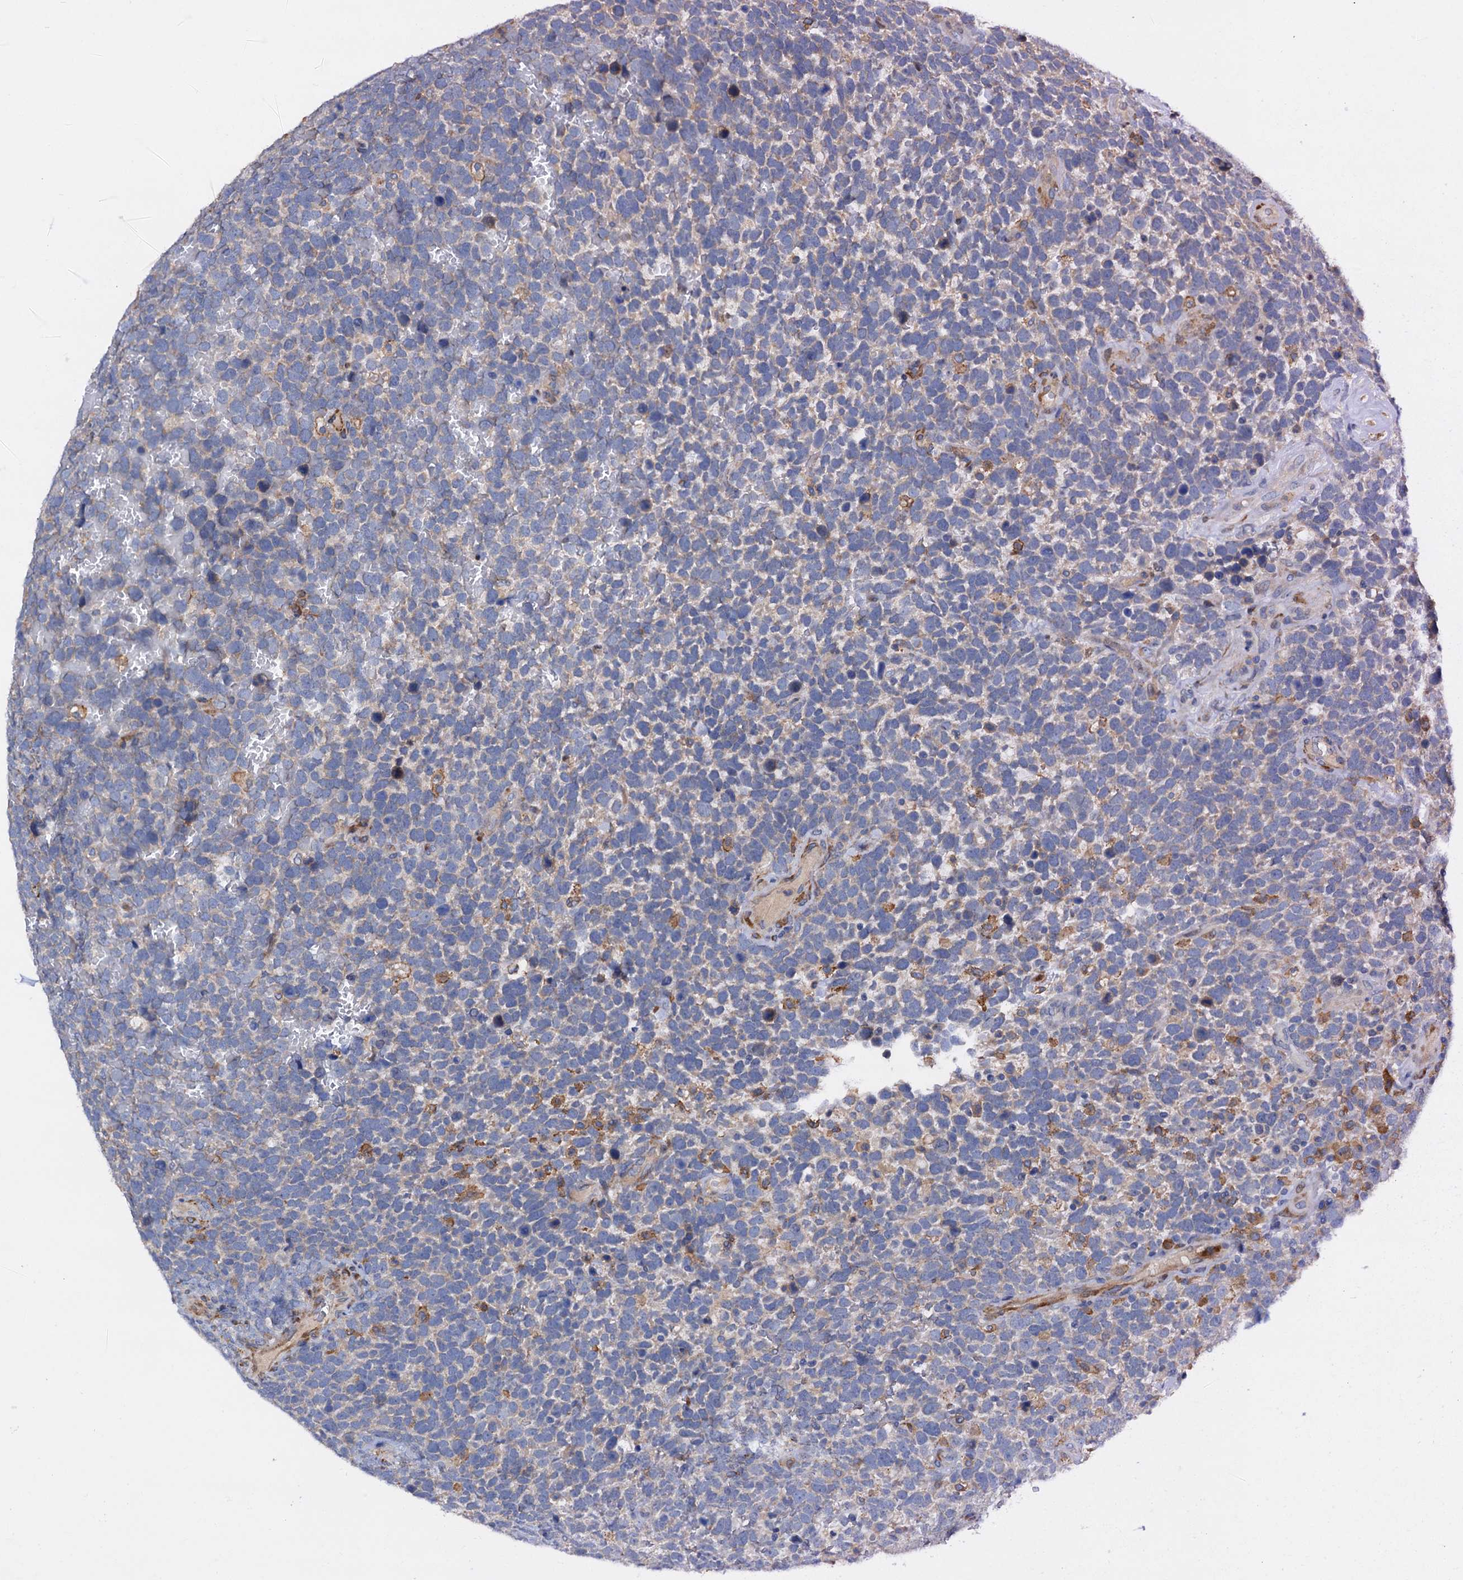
{"staining": {"intensity": "negative", "quantity": "none", "location": "none"}, "tissue": "urothelial cancer", "cell_type": "Tumor cells", "image_type": "cancer", "snomed": [{"axis": "morphology", "description": "Urothelial carcinoma, High grade"}, {"axis": "topography", "description": "Urinary bladder"}], "caption": "DAB immunohistochemical staining of urothelial cancer shows no significant expression in tumor cells.", "gene": "RASSF9", "patient": {"sex": "female", "age": 82}}